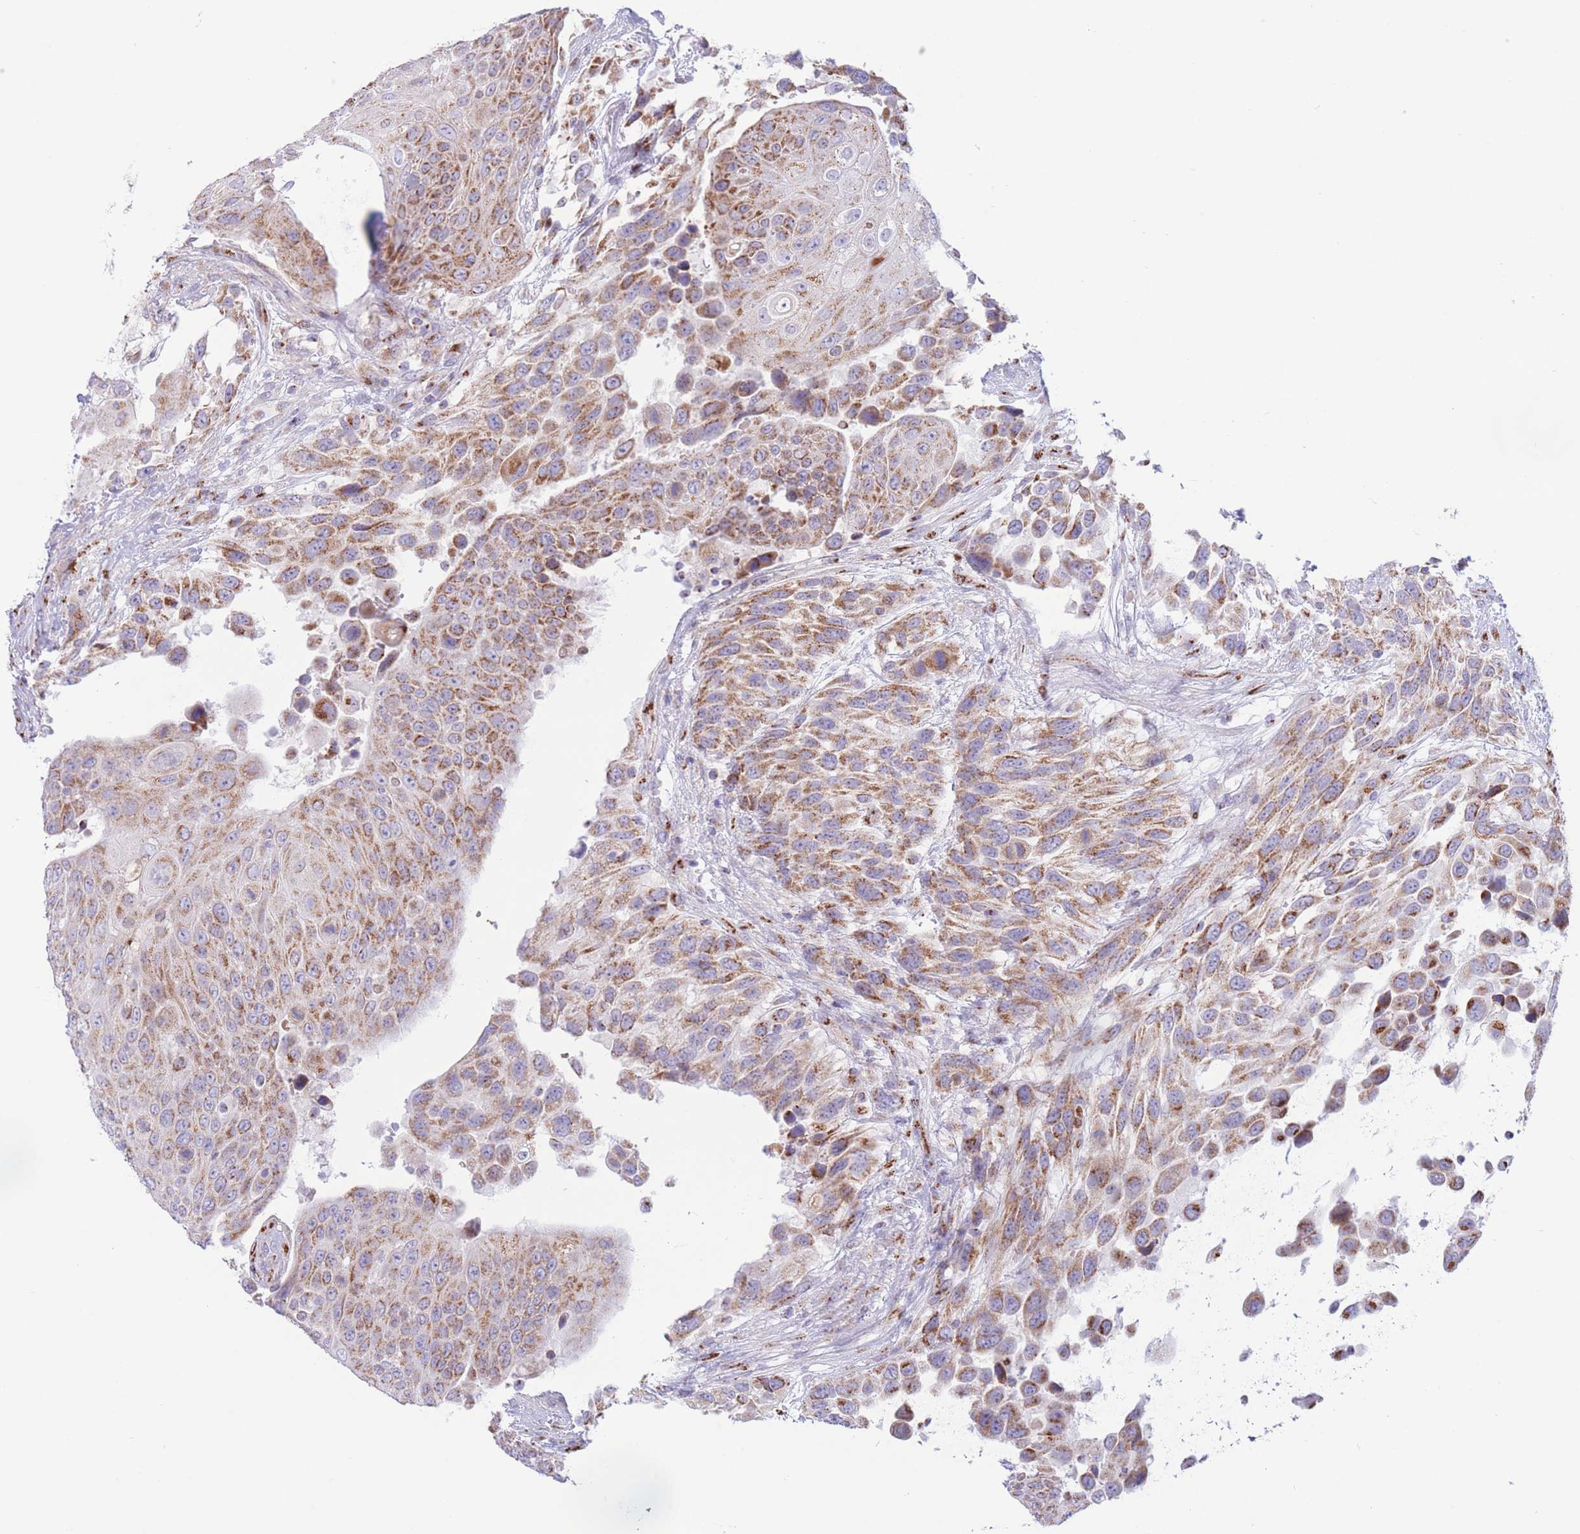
{"staining": {"intensity": "moderate", "quantity": ">75%", "location": "cytoplasmic/membranous"}, "tissue": "urothelial cancer", "cell_type": "Tumor cells", "image_type": "cancer", "snomed": [{"axis": "morphology", "description": "Urothelial carcinoma, High grade"}, {"axis": "topography", "description": "Urinary bladder"}], "caption": "Immunohistochemical staining of human urothelial carcinoma (high-grade) reveals medium levels of moderate cytoplasmic/membranous expression in approximately >75% of tumor cells.", "gene": "MPND", "patient": {"sex": "female", "age": 70}}